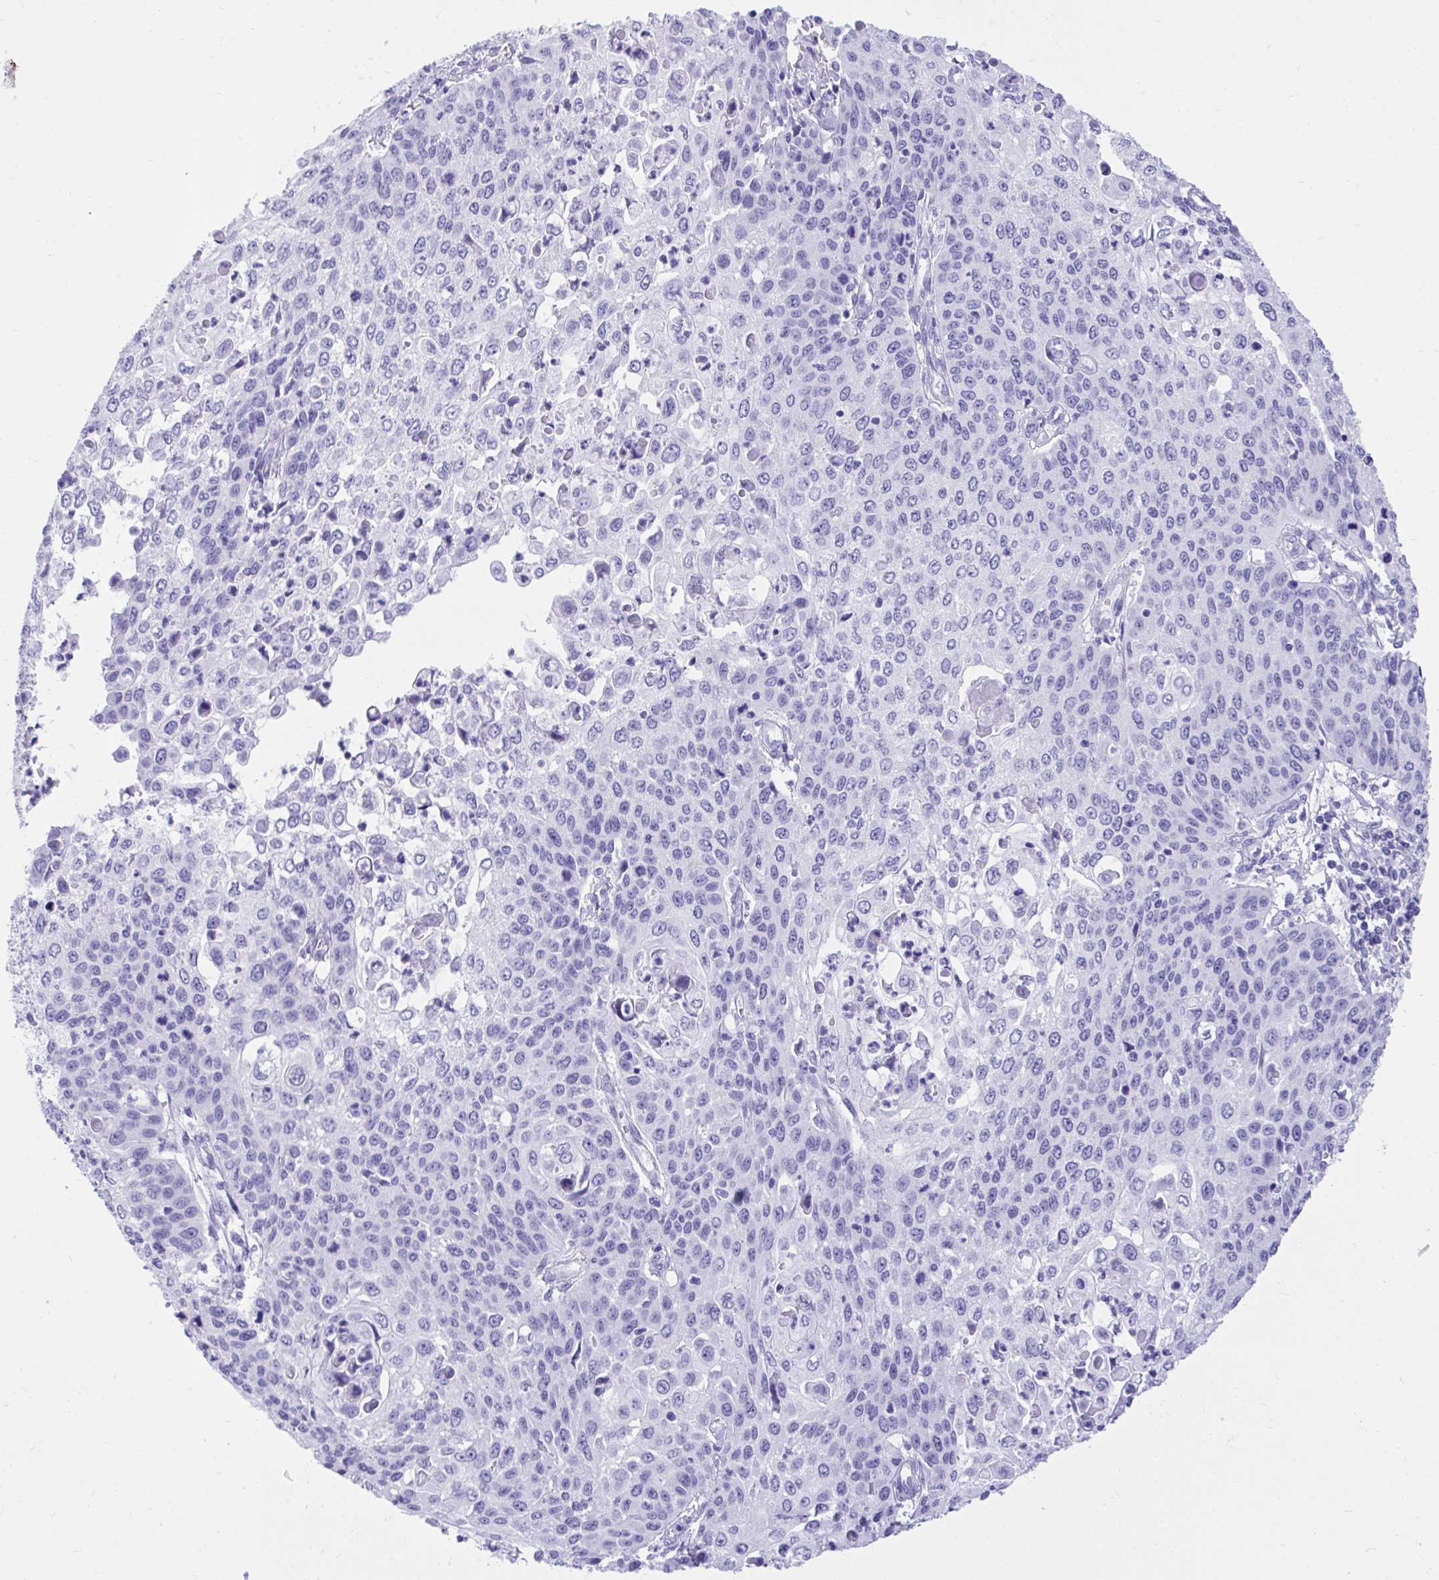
{"staining": {"intensity": "negative", "quantity": "none", "location": "none"}, "tissue": "cervical cancer", "cell_type": "Tumor cells", "image_type": "cancer", "snomed": [{"axis": "morphology", "description": "Squamous cell carcinoma, NOS"}, {"axis": "topography", "description": "Cervix"}], "caption": "The image displays no staining of tumor cells in cervical cancer (squamous cell carcinoma). (DAB IHC, high magnification).", "gene": "KCNN4", "patient": {"sex": "female", "age": 65}}